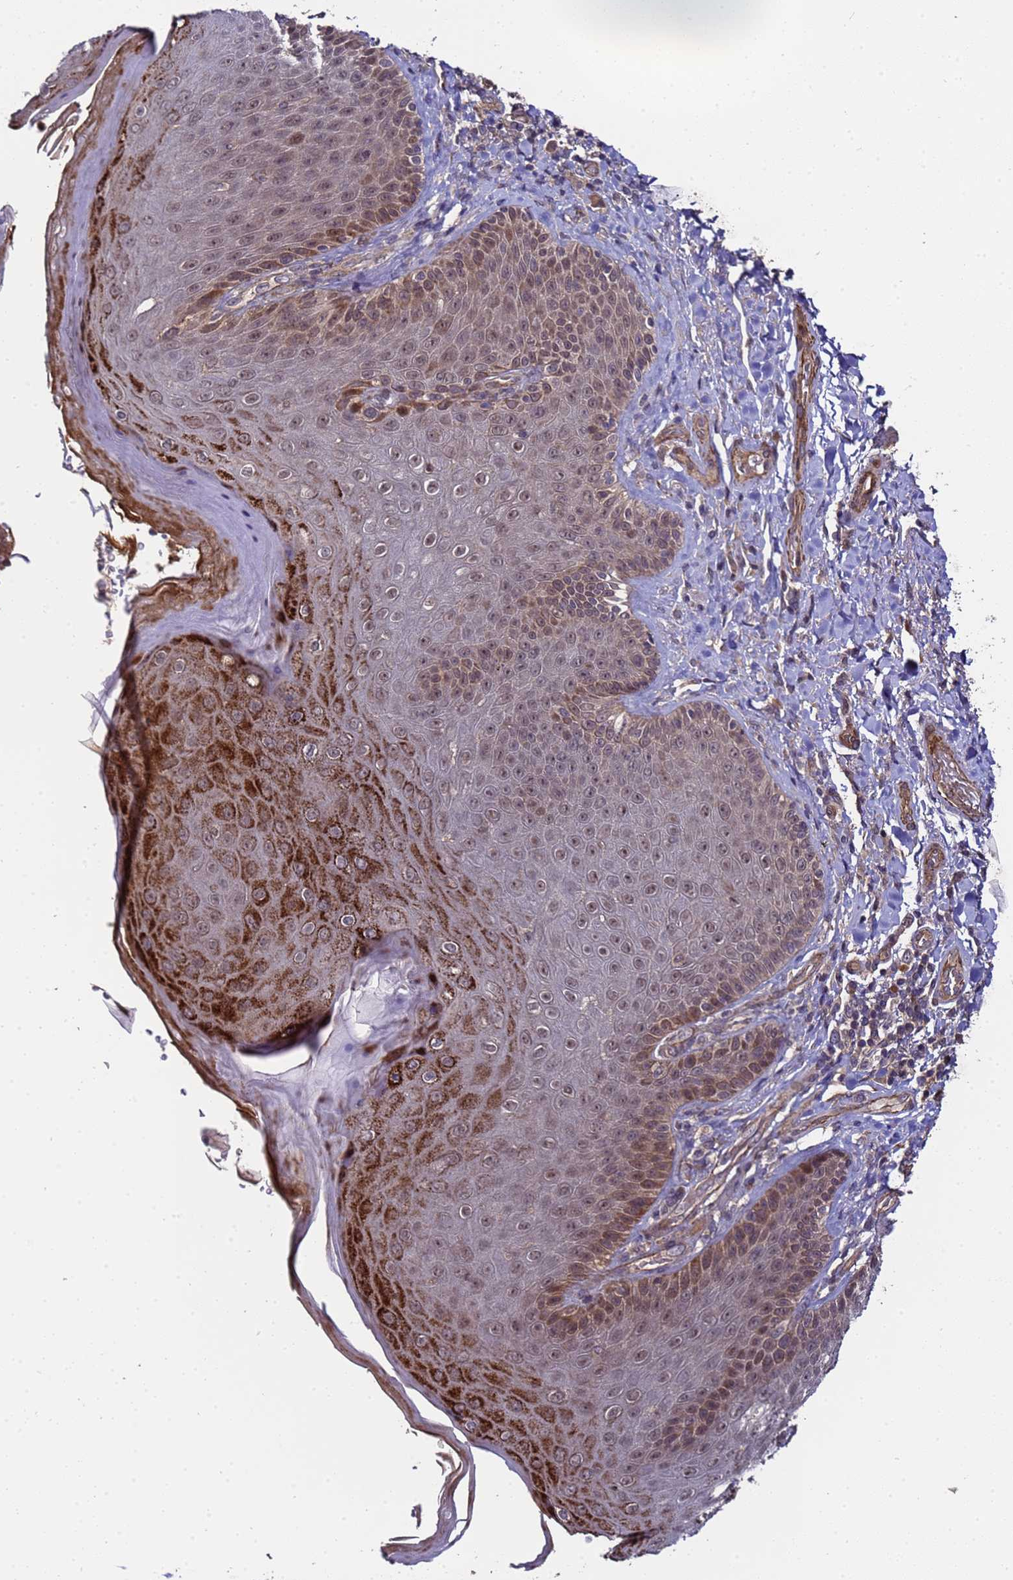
{"staining": {"intensity": "strong", "quantity": "<25%", "location": "cytoplasmic/membranous"}, "tissue": "skin", "cell_type": "Epidermal cells", "image_type": "normal", "snomed": [{"axis": "morphology", "description": "Normal tissue, NOS"}, {"axis": "topography", "description": "Anal"}], "caption": "Immunohistochemistry (IHC) of normal skin exhibits medium levels of strong cytoplasmic/membranous positivity in approximately <25% of epidermal cells.", "gene": "GSTCD", "patient": {"sex": "female", "age": 89}}